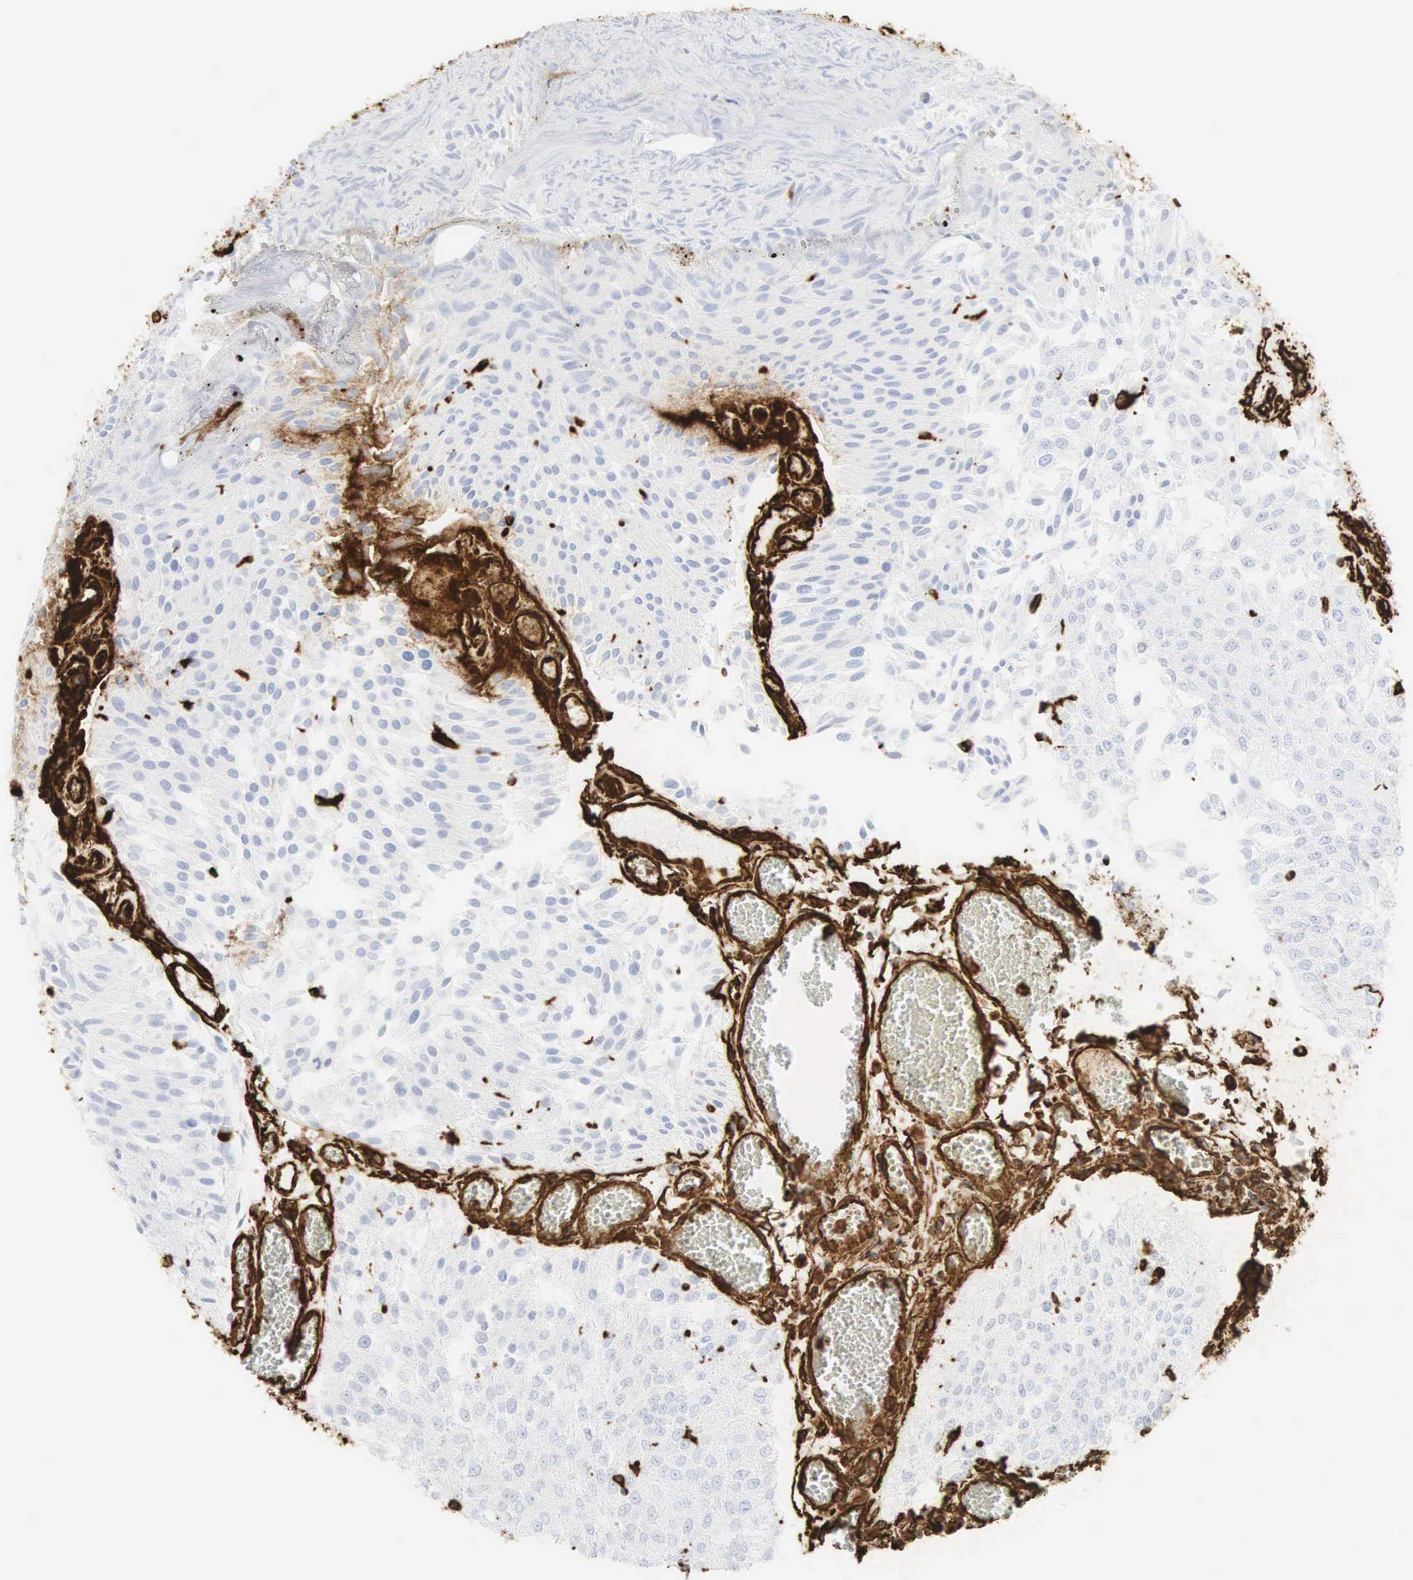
{"staining": {"intensity": "strong", "quantity": "<25%", "location": "cytoplasmic/membranous"}, "tissue": "urothelial cancer", "cell_type": "Tumor cells", "image_type": "cancer", "snomed": [{"axis": "morphology", "description": "Urothelial carcinoma, Low grade"}, {"axis": "topography", "description": "Urinary bladder"}], "caption": "Human low-grade urothelial carcinoma stained for a protein (brown) reveals strong cytoplasmic/membranous positive positivity in about <25% of tumor cells.", "gene": "VIM", "patient": {"sex": "male", "age": 86}}